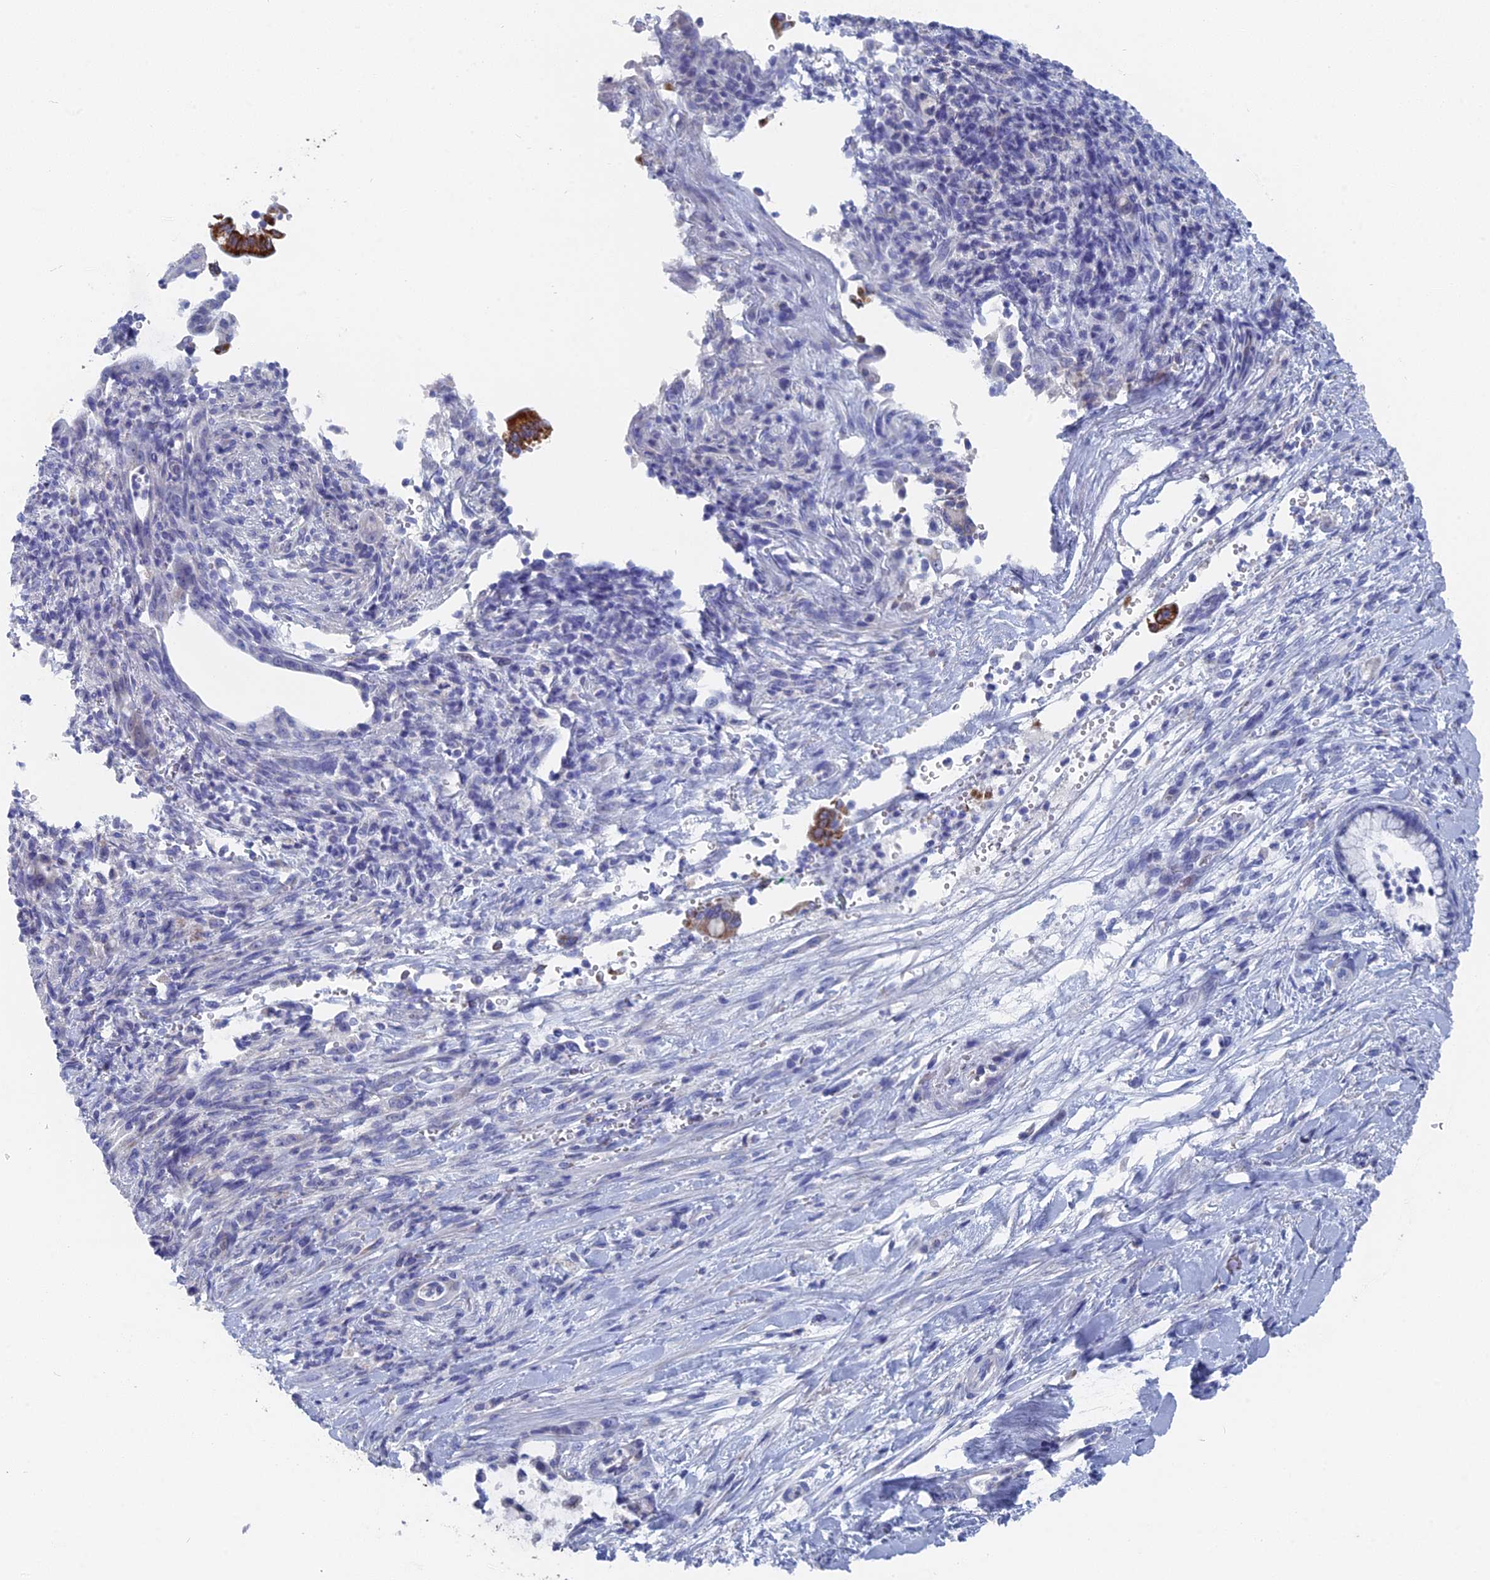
{"staining": {"intensity": "negative", "quantity": "none", "location": "none"}, "tissue": "pancreatic cancer", "cell_type": "Tumor cells", "image_type": "cancer", "snomed": [{"axis": "morphology", "description": "Normal tissue, NOS"}, {"axis": "morphology", "description": "Adenocarcinoma, NOS"}, {"axis": "topography", "description": "Pancreas"}], "caption": "High power microscopy micrograph of an immunohistochemistry micrograph of adenocarcinoma (pancreatic), revealing no significant staining in tumor cells.", "gene": "HIGD1A", "patient": {"sex": "female", "age": 55}}